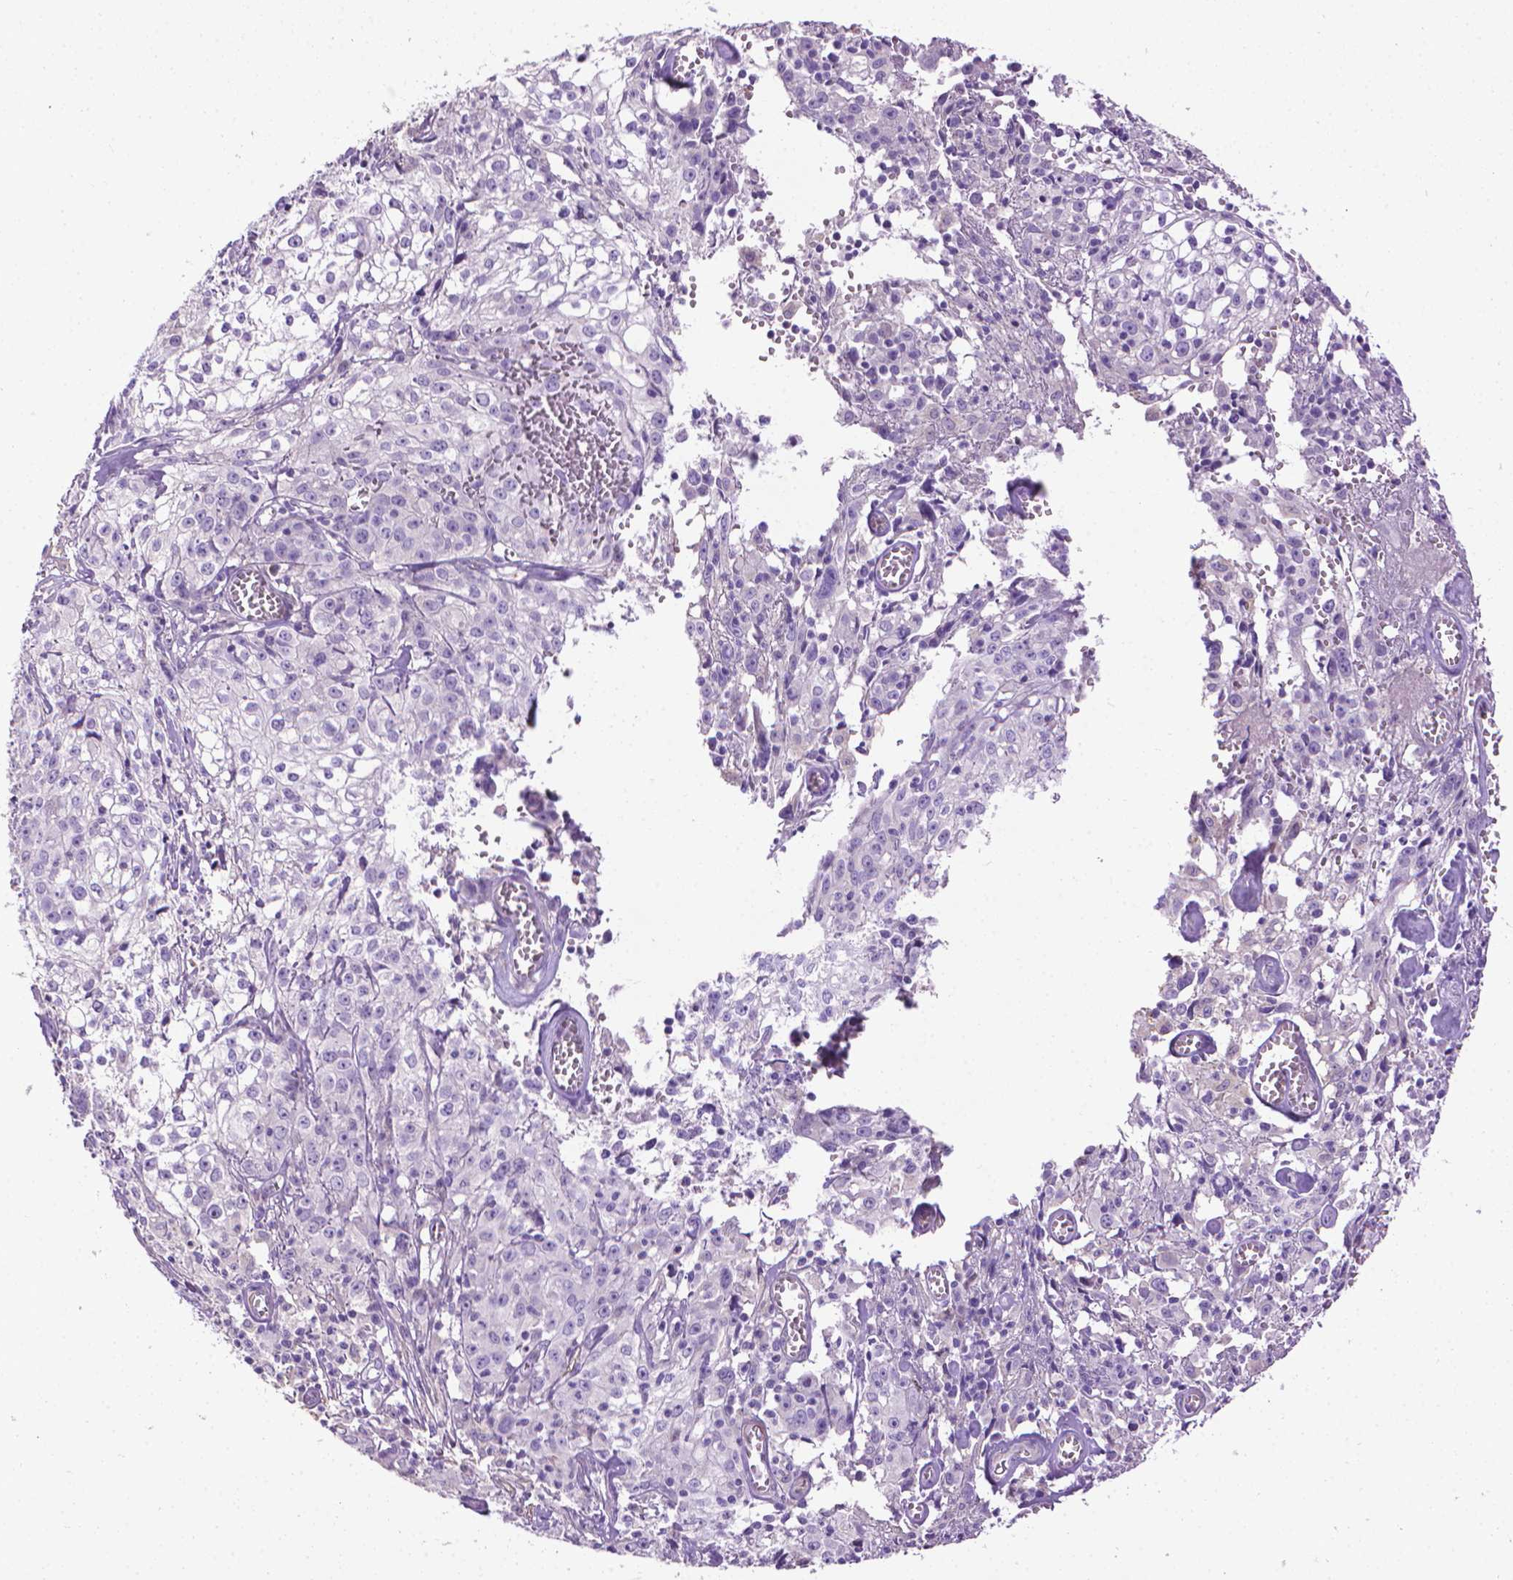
{"staining": {"intensity": "negative", "quantity": "none", "location": "none"}, "tissue": "cervical cancer", "cell_type": "Tumor cells", "image_type": "cancer", "snomed": [{"axis": "morphology", "description": "Squamous cell carcinoma, NOS"}, {"axis": "topography", "description": "Cervix"}], "caption": "Immunohistochemical staining of cervical squamous cell carcinoma demonstrates no significant staining in tumor cells.", "gene": "AQP10", "patient": {"sex": "female", "age": 85}}